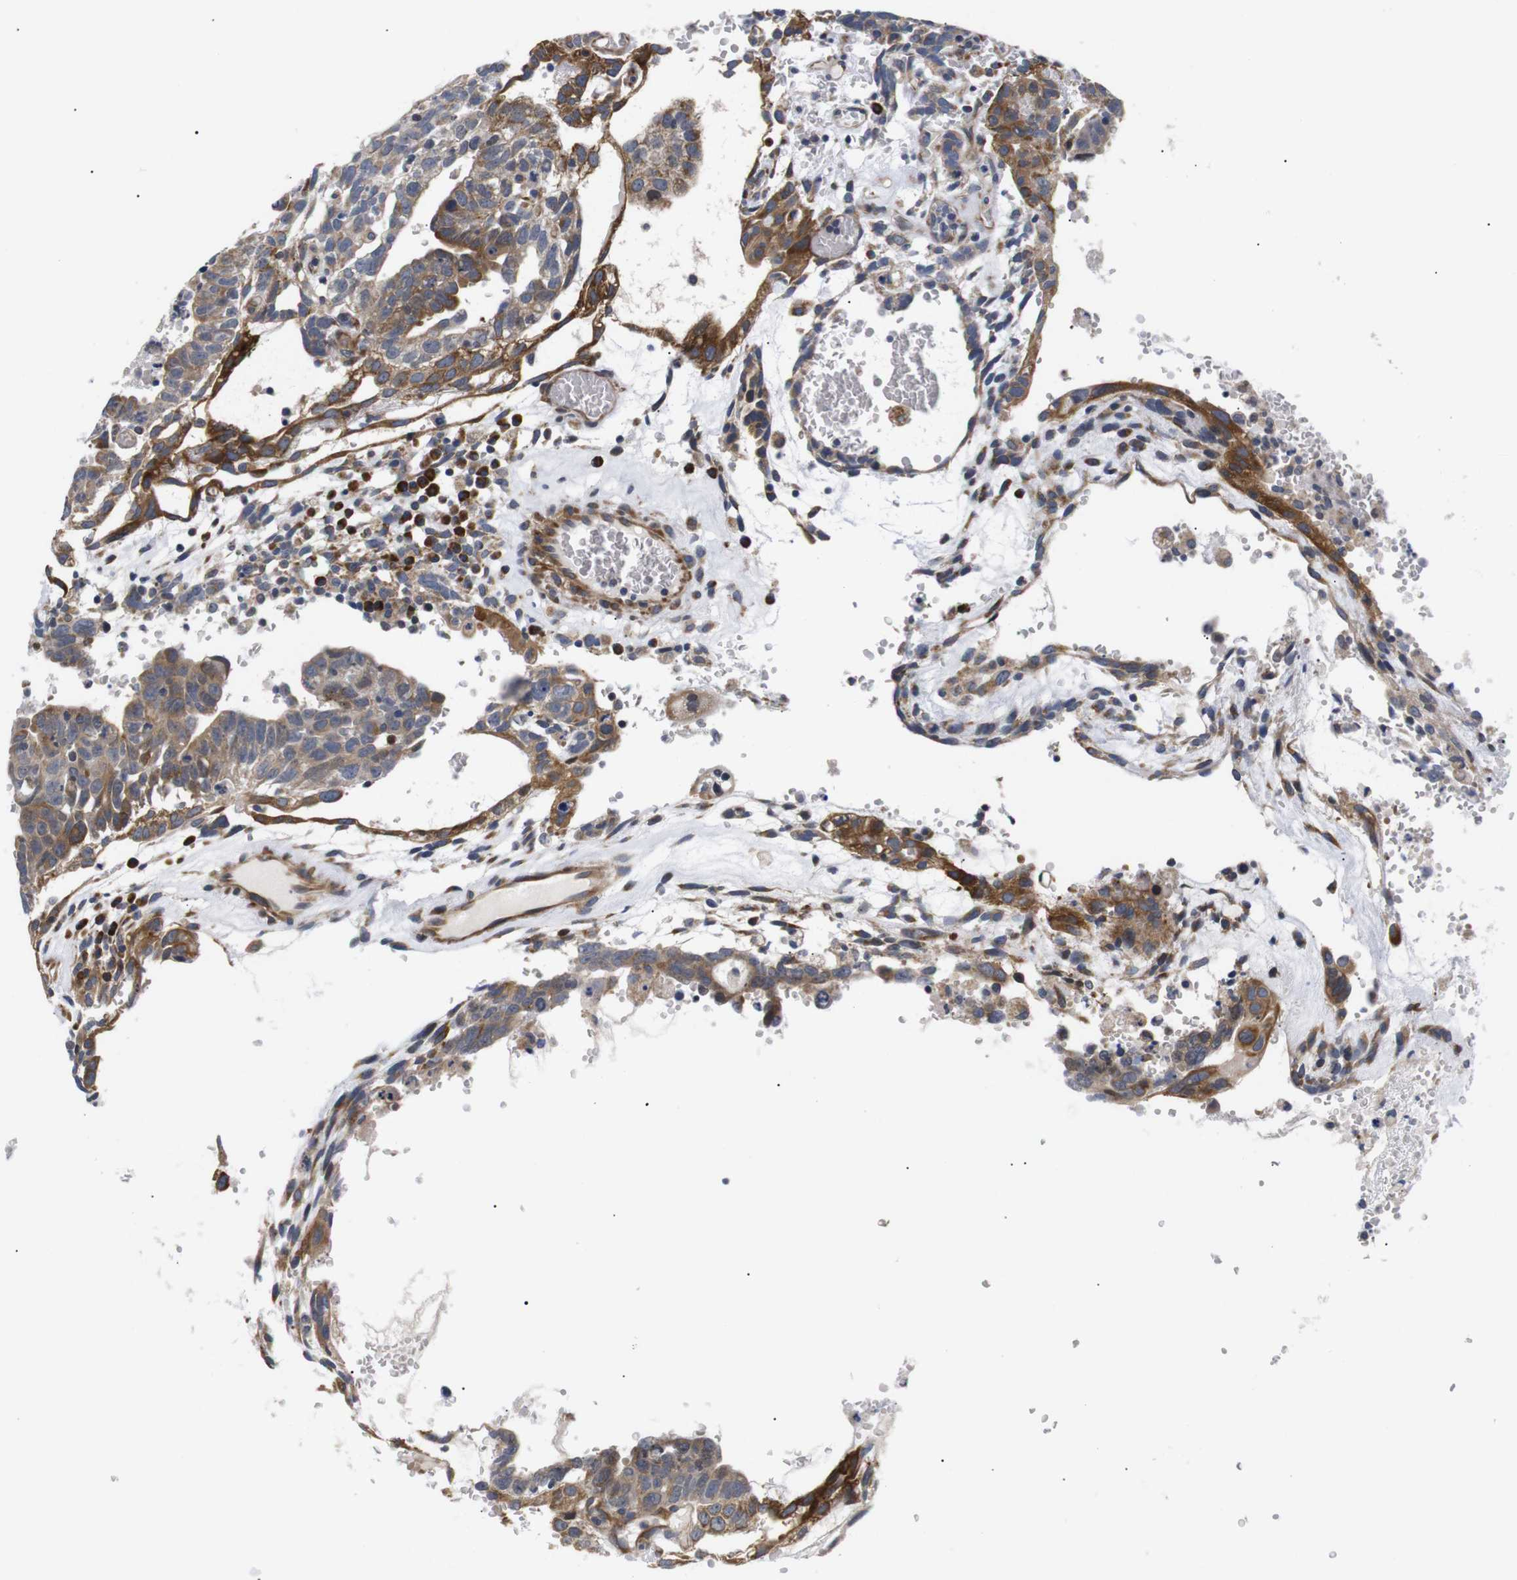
{"staining": {"intensity": "moderate", "quantity": ">75%", "location": "cytoplasmic/membranous"}, "tissue": "testis cancer", "cell_type": "Tumor cells", "image_type": "cancer", "snomed": [{"axis": "morphology", "description": "Seminoma, NOS"}, {"axis": "morphology", "description": "Carcinoma, Embryonal, NOS"}, {"axis": "topography", "description": "Testis"}], "caption": "This is a micrograph of immunohistochemistry (IHC) staining of testis cancer (embryonal carcinoma), which shows moderate expression in the cytoplasmic/membranous of tumor cells.", "gene": "KANK4", "patient": {"sex": "male", "age": 52}}